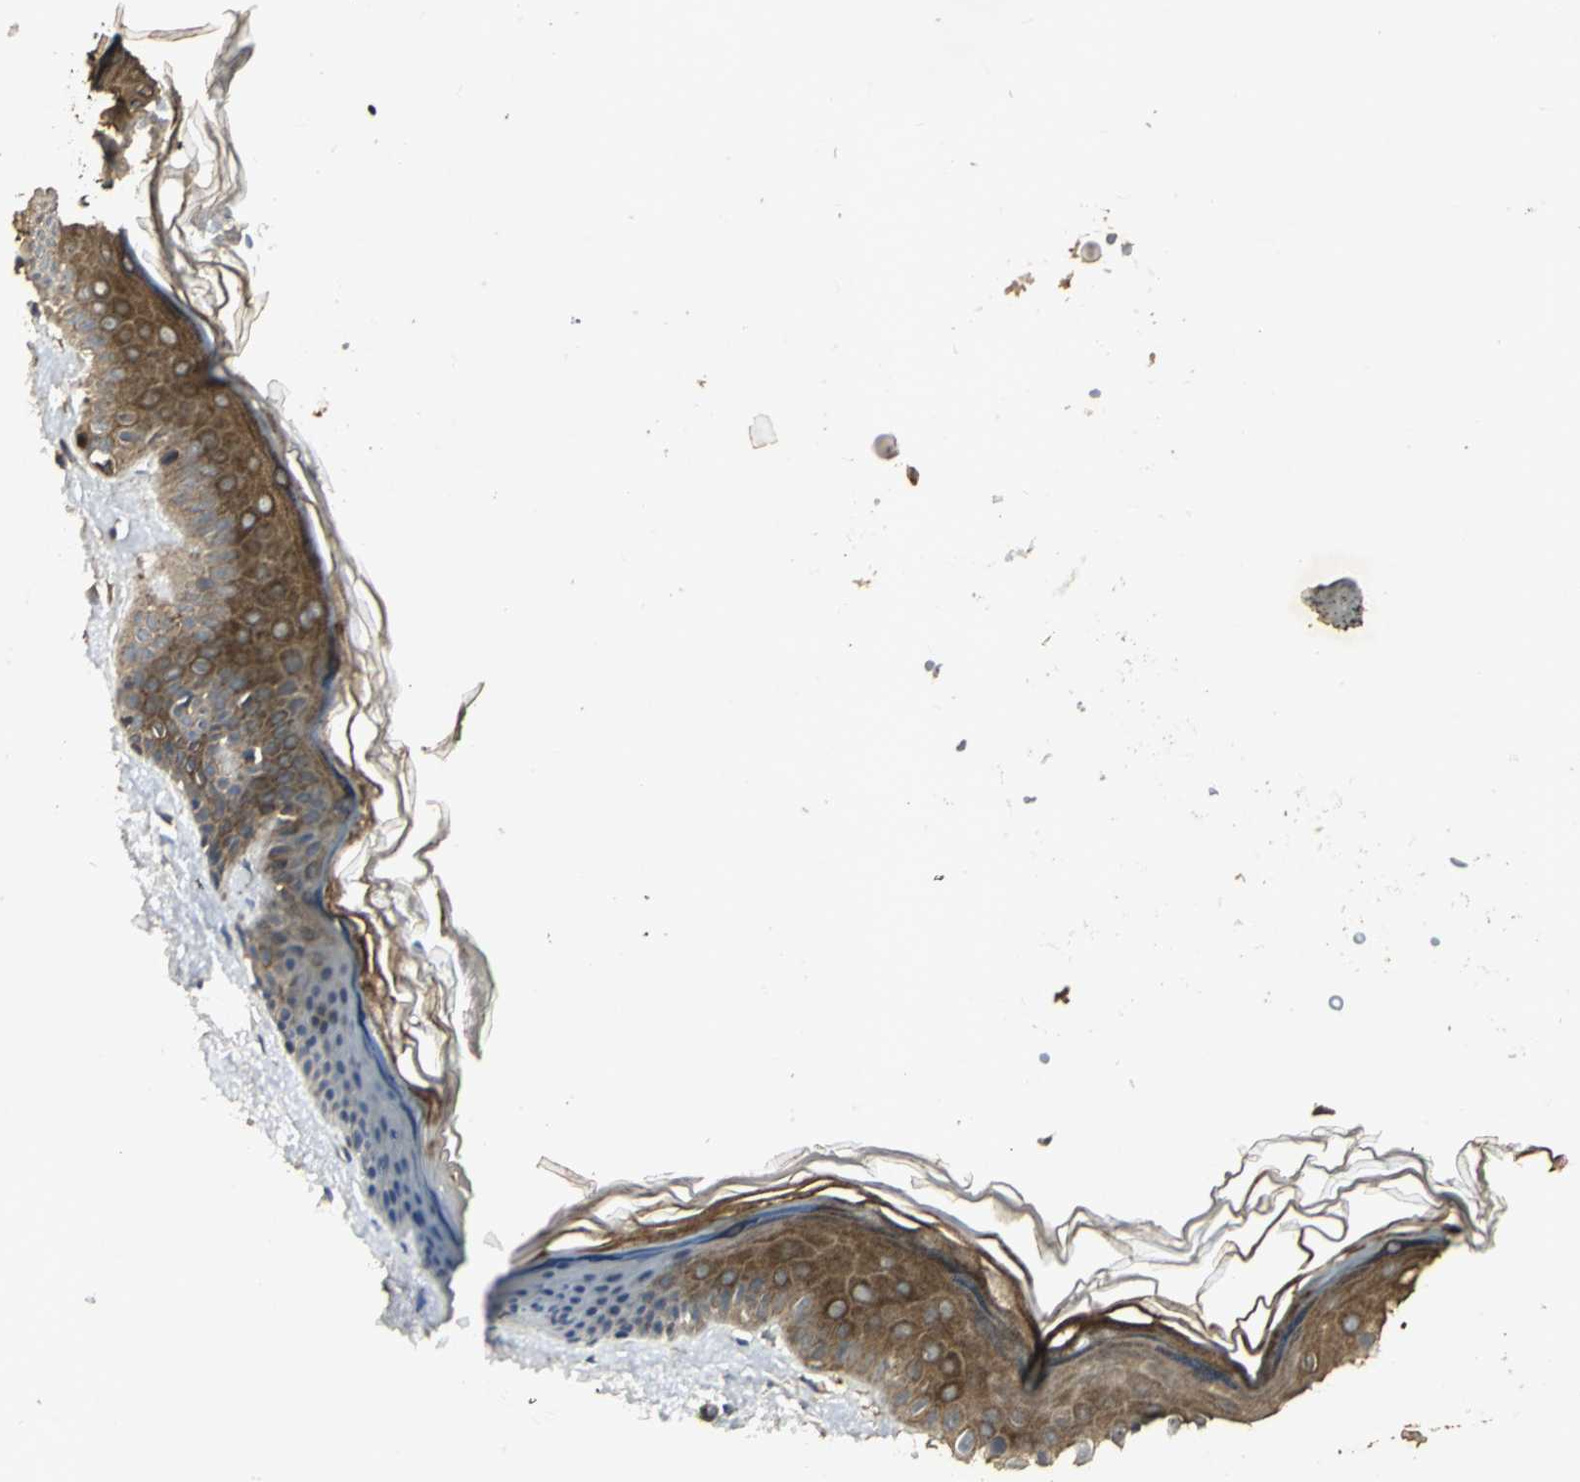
{"staining": {"intensity": "moderate", "quantity": ">75%", "location": "cytoplasmic/membranous"}, "tissue": "skin", "cell_type": "Fibroblasts", "image_type": "normal", "snomed": [{"axis": "morphology", "description": "Normal tissue, NOS"}, {"axis": "topography", "description": "Skin"}], "caption": "Skin was stained to show a protein in brown. There is medium levels of moderate cytoplasmic/membranous expression in approximately >75% of fibroblasts. (brown staining indicates protein expression, while blue staining denotes nuclei).", "gene": "KANK1", "patient": {"sex": "female", "age": 56}}